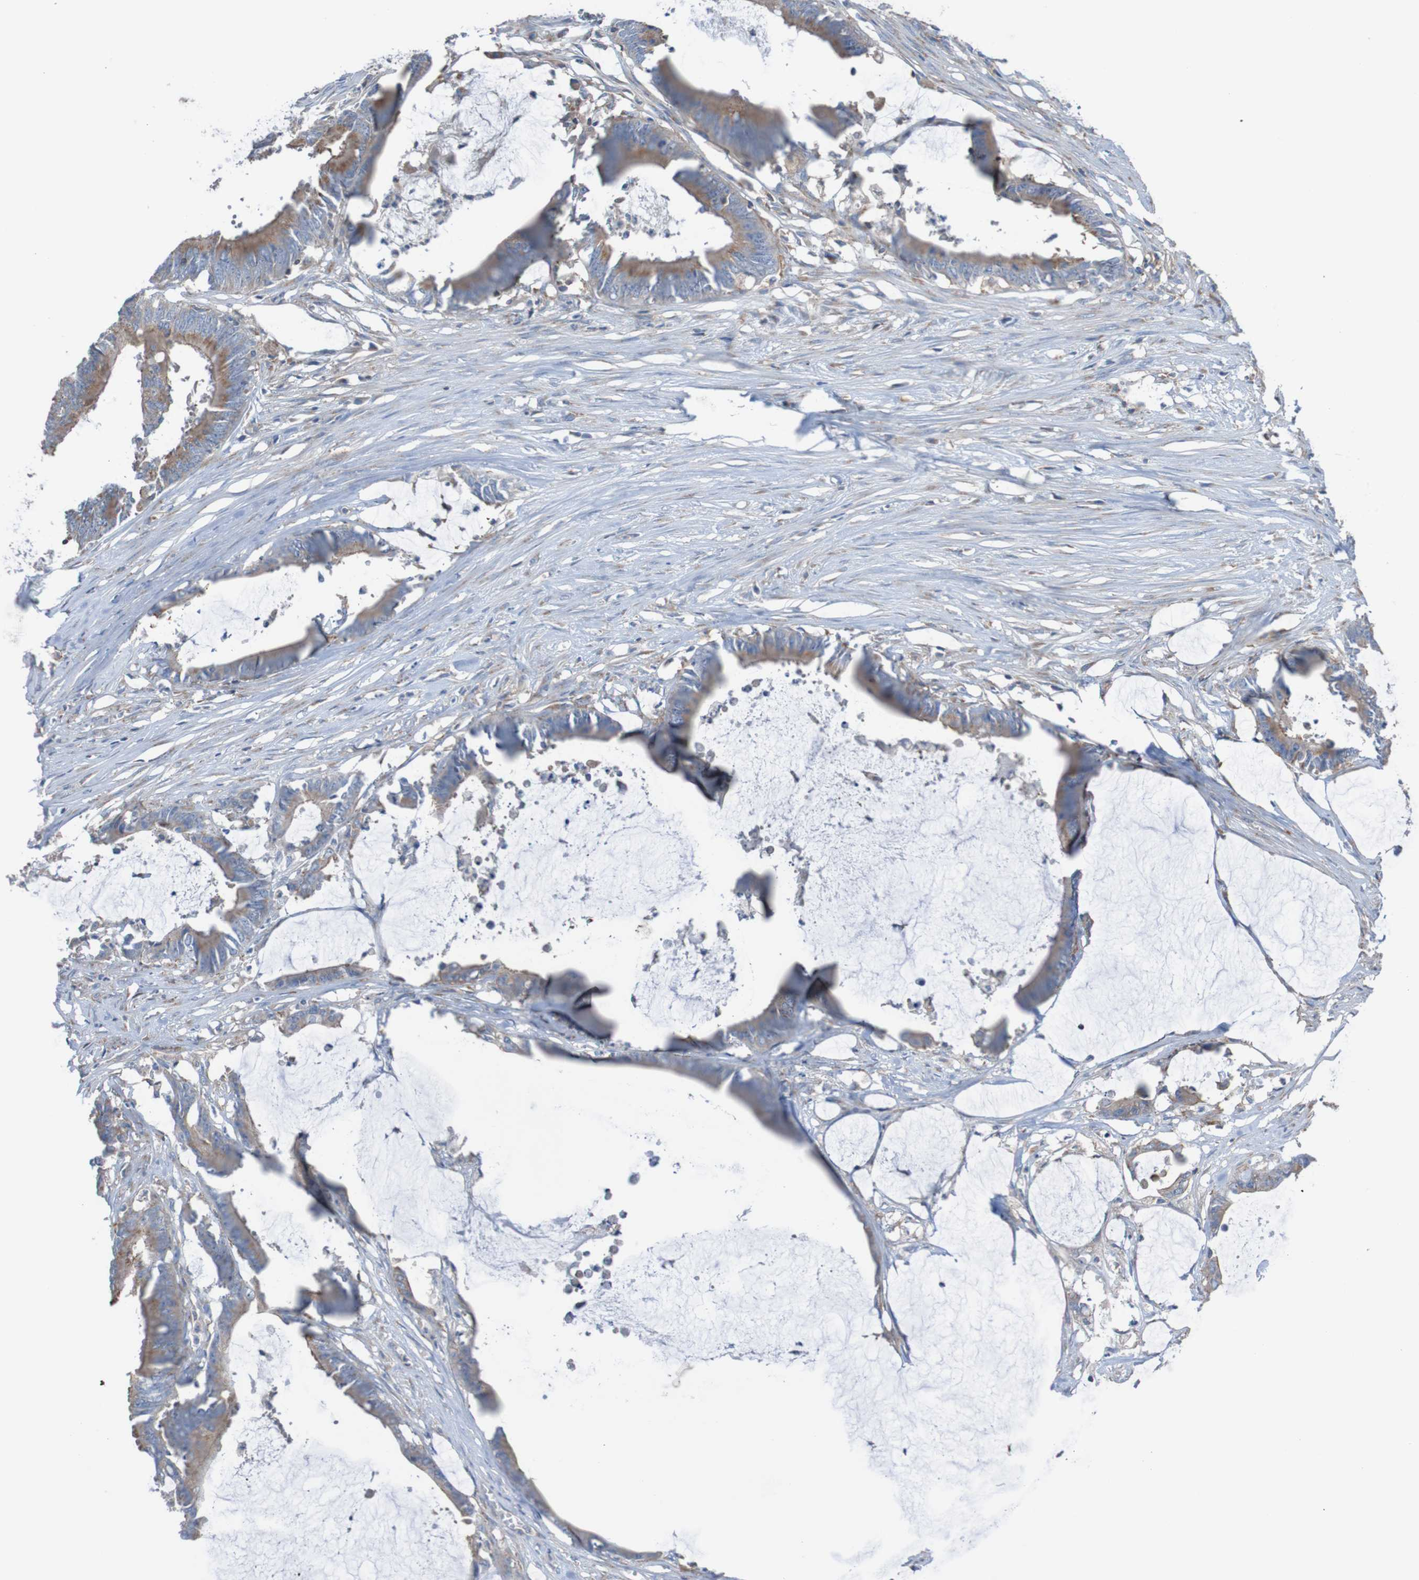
{"staining": {"intensity": "moderate", "quantity": ">75%", "location": "cytoplasmic/membranous"}, "tissue": "colorectal cancer", "cell_type": "Tumor cells", "image_type": "cancer", "snomed": [{"axis": "morphology", "description": "Adenocarcinoma, NOS"}, {"axis": "topography", "description": "Rectum"}], "caption": "Human colorectal adenocarcinoma stained with a brown dye exhibits moderate cytoplasmic/membranous positive positivity in approximately >75% of tumor cells.", "gene": "MINAR1", "patient": {"sex": "female", "age": 66}}